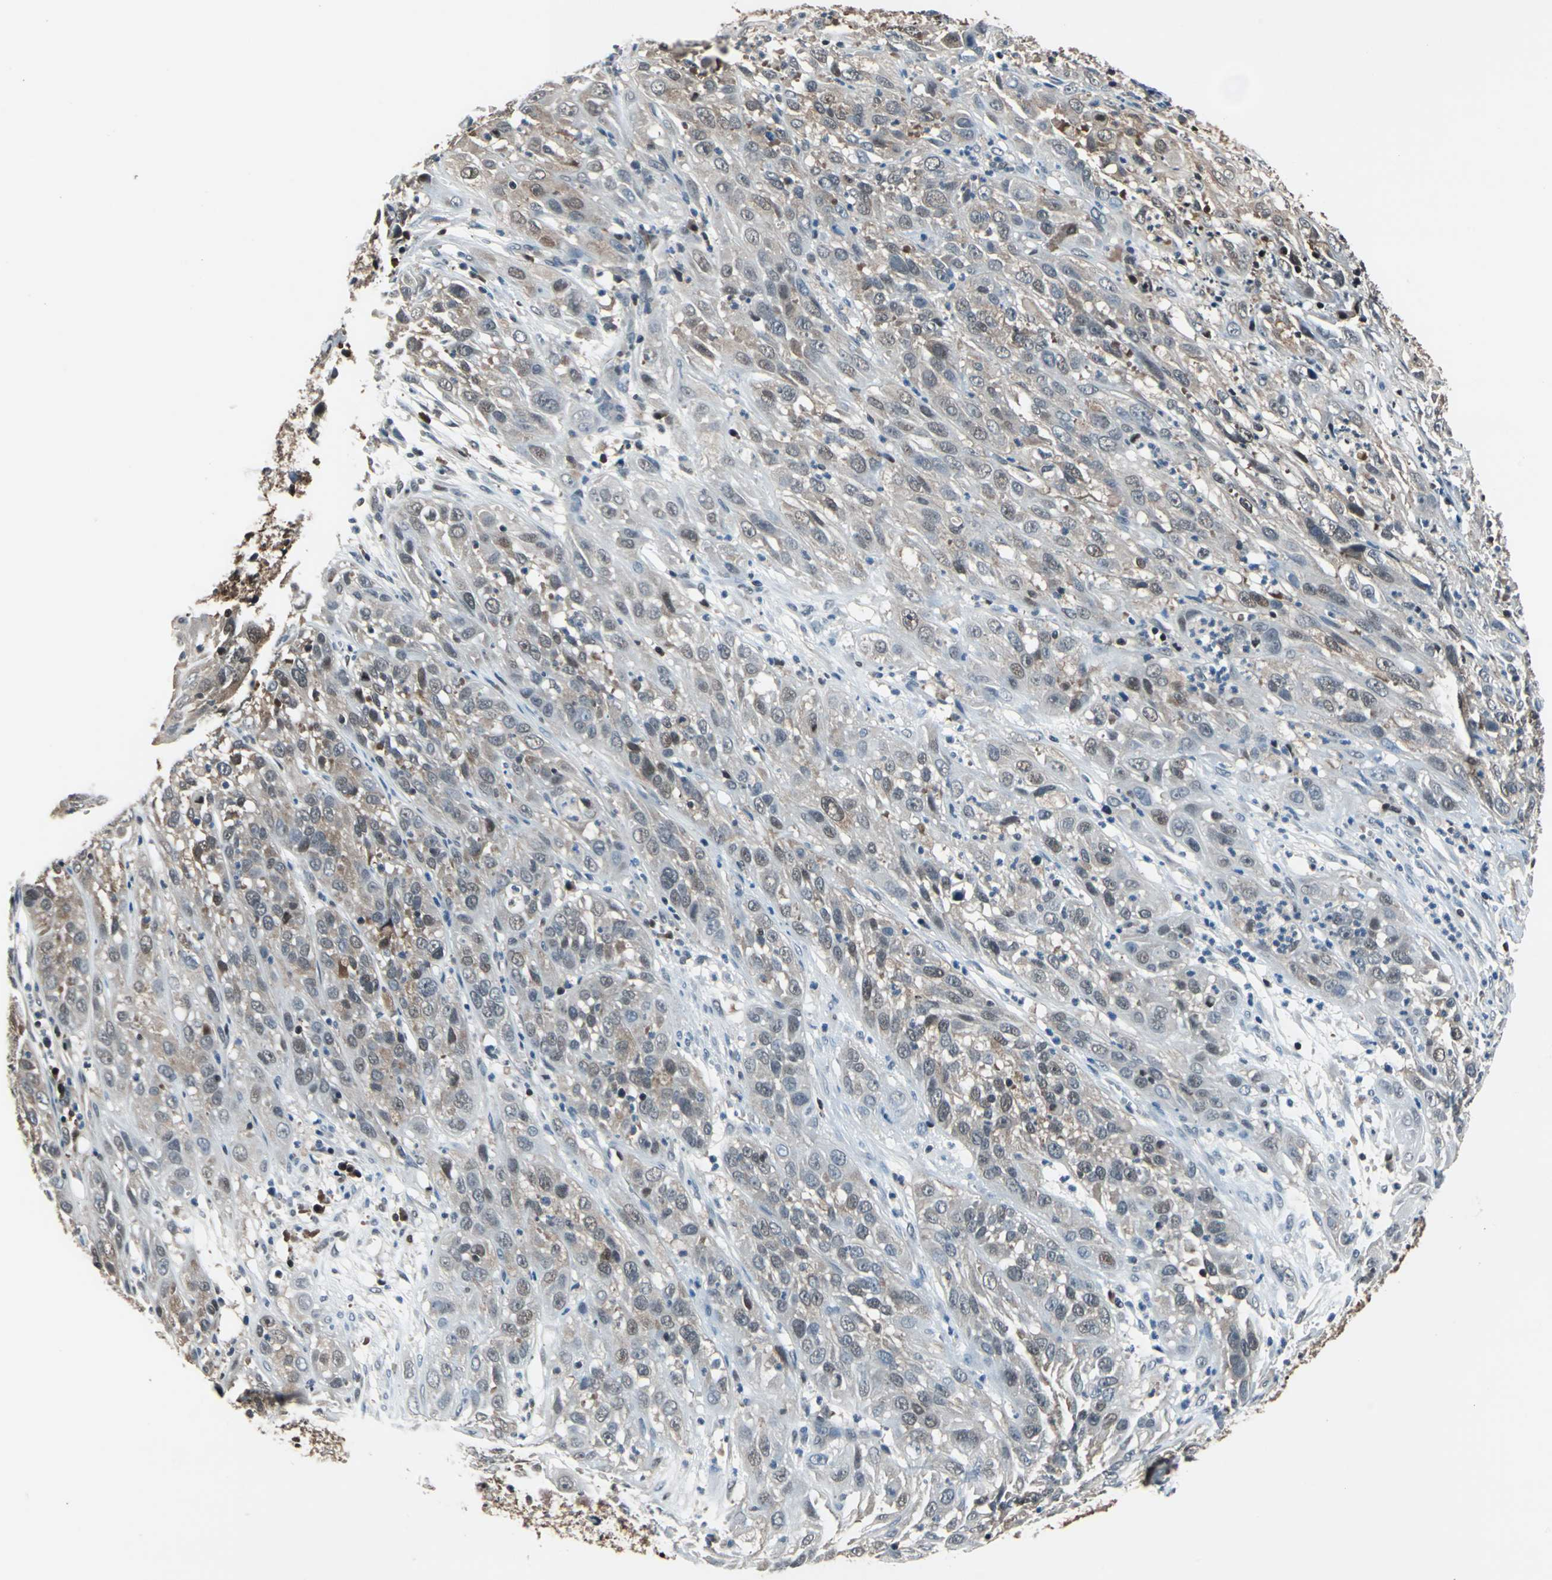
{"staining": {"intensity": "weak", "quantity": "25%-75%", "location": "cytoplasmic/membranous,nuclear"}, "tissue": "cervical cancer", "cell_type": "Tumor cells", "image_type": "cancer", "snomed": [{"axis": "morphology", "description": "Squamous cell carcinoma, NOS"}, {"axis": "topography", "description": "Cervix"}], "caption": "Immunohistochemistry (IHC) micrograph of neoplastic tissue: cervical cancer (squamous cell carcinoma) stained using IHC shows low levels of weak protein expression localized specifically in the cytoplasmic/membranous and nuclear of tumor cells, appearing as a cytoplasmic/membranous and nuclear brown color.", "gene": "PSME1", "patient": {"sex": "female", "age": 32}}